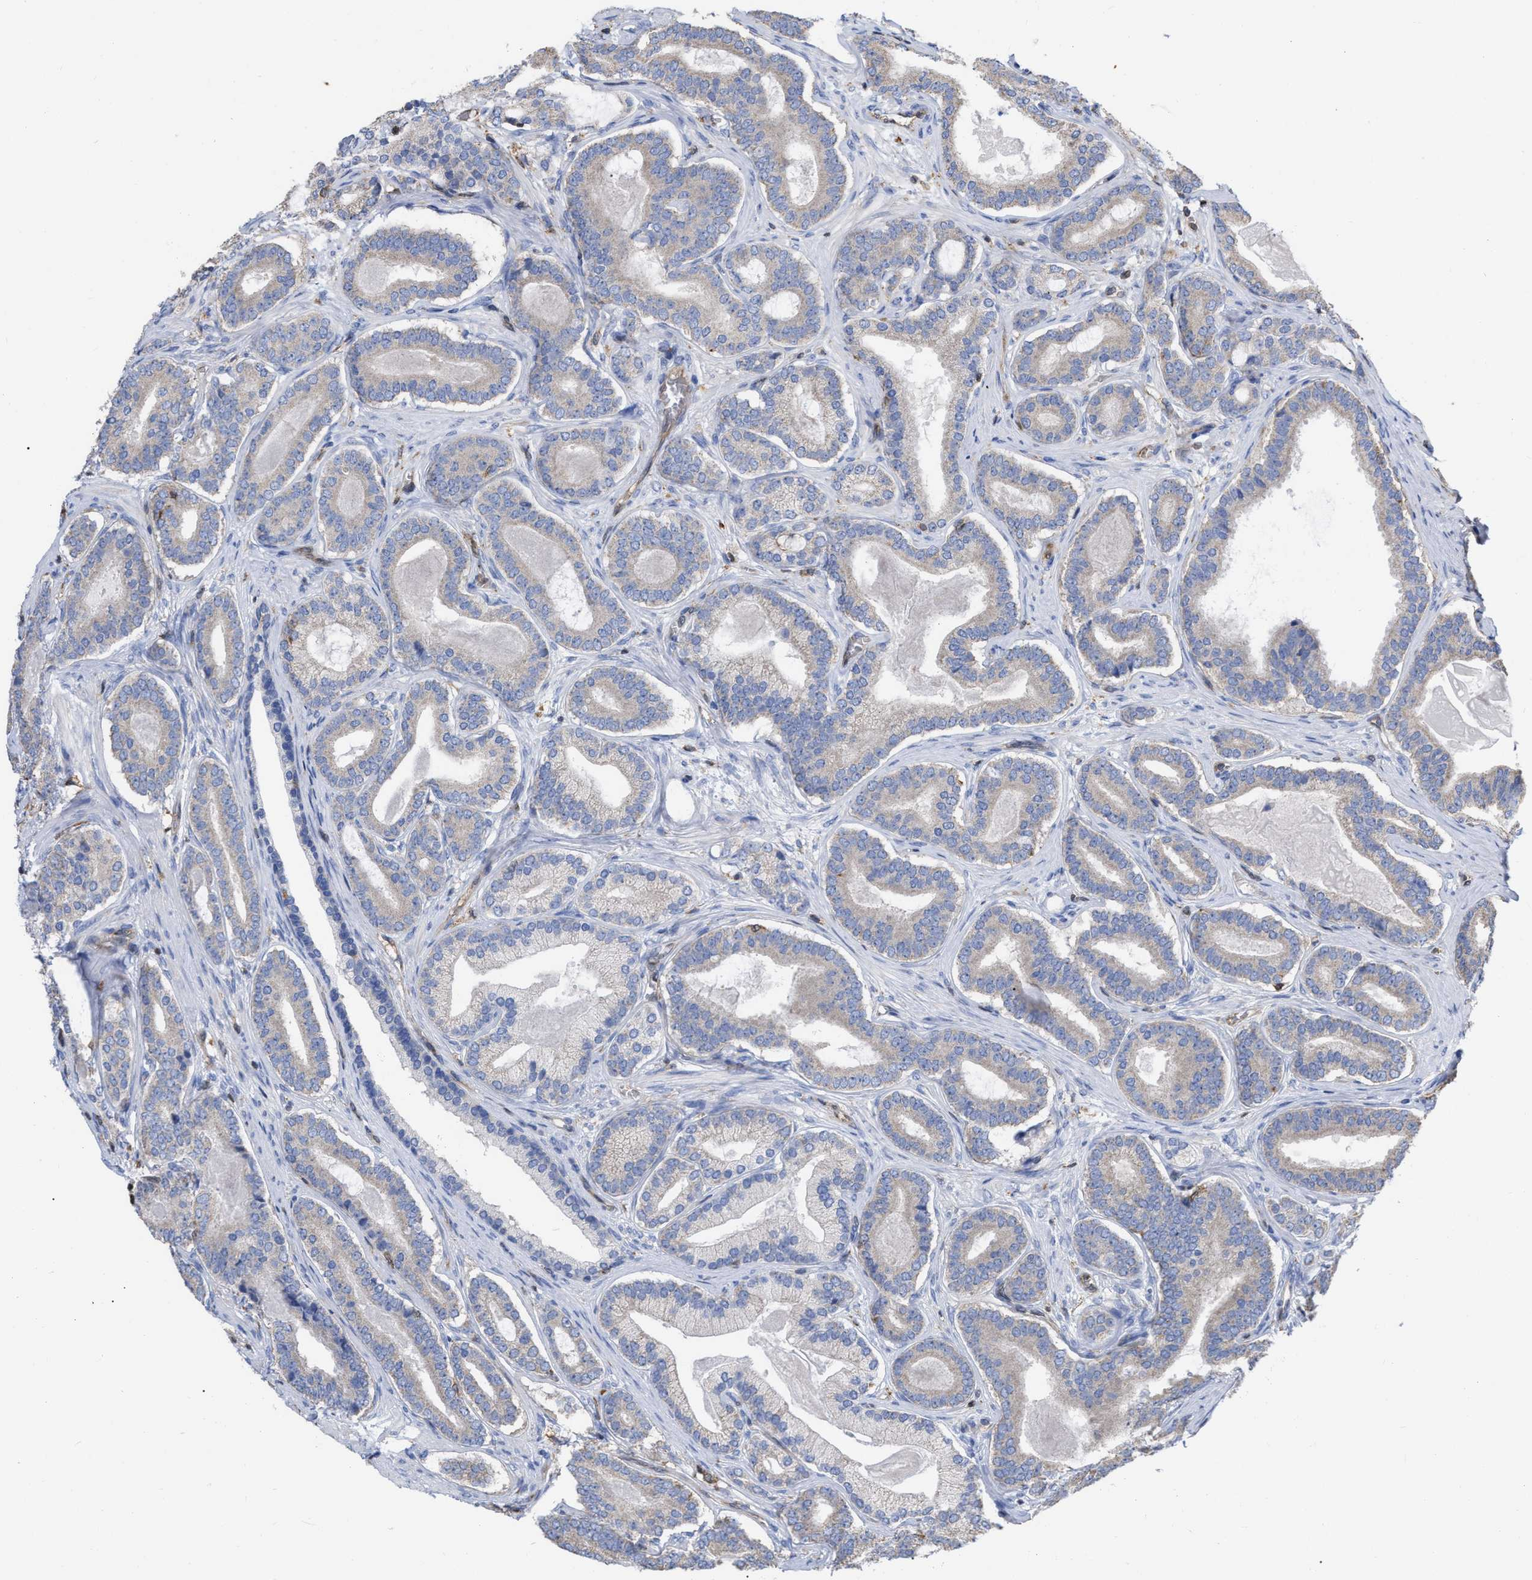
{"staining": {"intensity": "negative", "quantity": "none", "location": "none"}, "tissue": "prostate cancer", "cell_type": "Tumor cells", "image_type": "cancer", "snomed": [{"axis": "morphology", "description": "Adenocarcinoma, High grade"}, {"axis": "topography", "description": "Prostate"}], "caption": "This is an immunohistochemistry (IHC) histopathology image of prostate cancer (high-grade adenocarcinoma). There is no positivity in tumor cells.", "gene": "GIMAP4", "patient": {"sex": "male", "age": 60}}